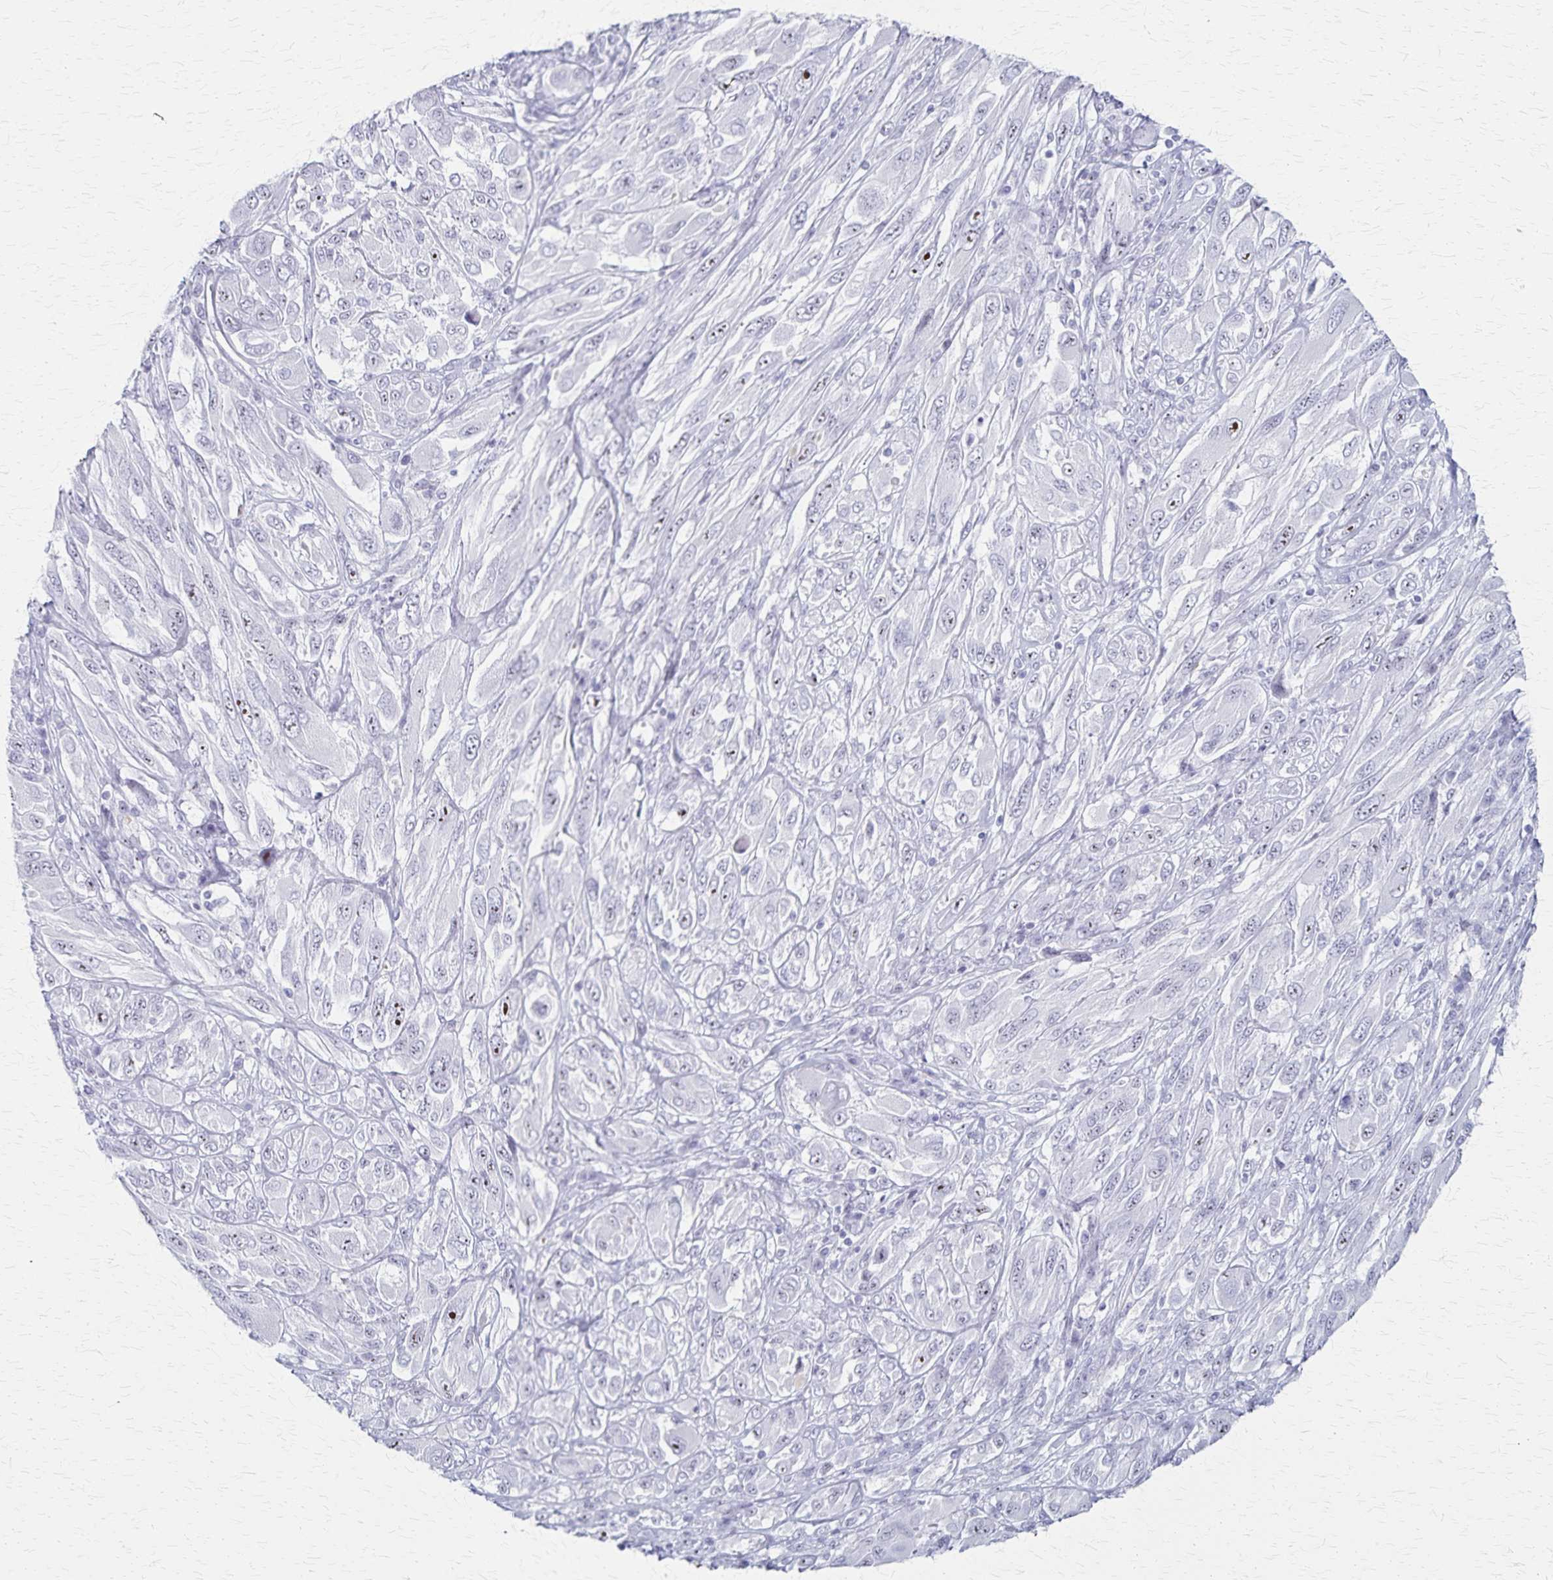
{"staining": {"intensity": "moderate", "quantity": "<25%", "location": "nuclear"}, "tissue": "melanoma", "cell_type": "Tumor cells", "image_type": "cancer", "snomed": [{"axis": "morphology", "description": "Malignant melanoma, NOS"}, {"axis": "topography", "description": "Skin"}], "caption": "Melanoma was stained to show a protein in brown. There is low levels of moderate nuclear positivity in about <25% of tumor cells.", "gene": "DLK2", "patient": {"sex": "female", "age": 91}}